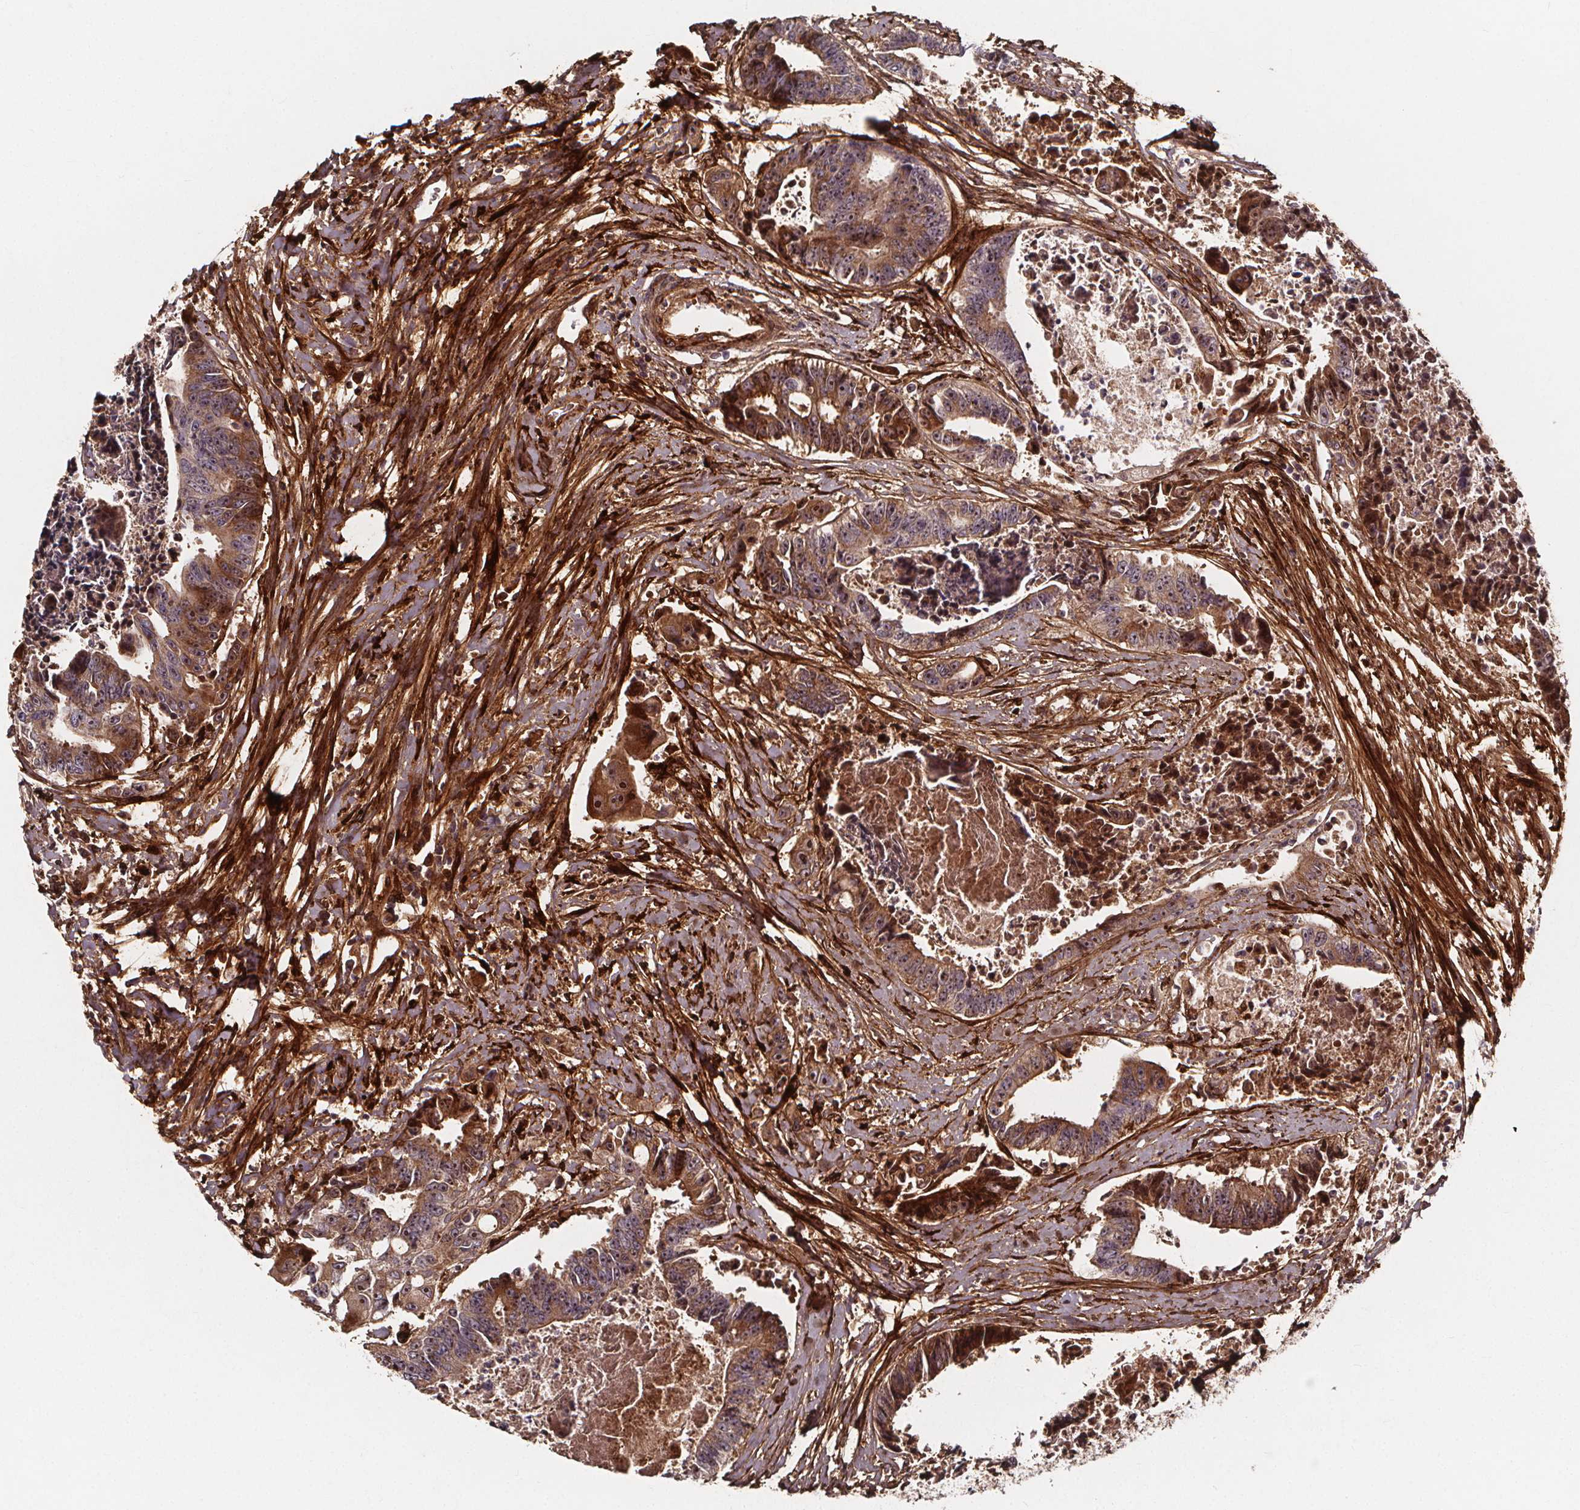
{"staining": {"intensity": "moderate", "quantity": ">75%", "location": "cytoplasmic/membranous"}, "tissue": "colorectal cancer", "cell_type": "Tumor cells", "image_type": "cancer", "snomed": [{"axis": "morphology", "description": "Adenocarcinoma, NOS"}, {"axis": "topography", "description": "Rectum"}], "caption": "Approximately >75% of tumor cells in colorectal adenocarcinoma display moderate cytoplasmic/membranous protein positivity as visualized by brown immunohistochemical staining.", "gene": "AEBP1", "patient": {"sex": "male", "age": 54}}